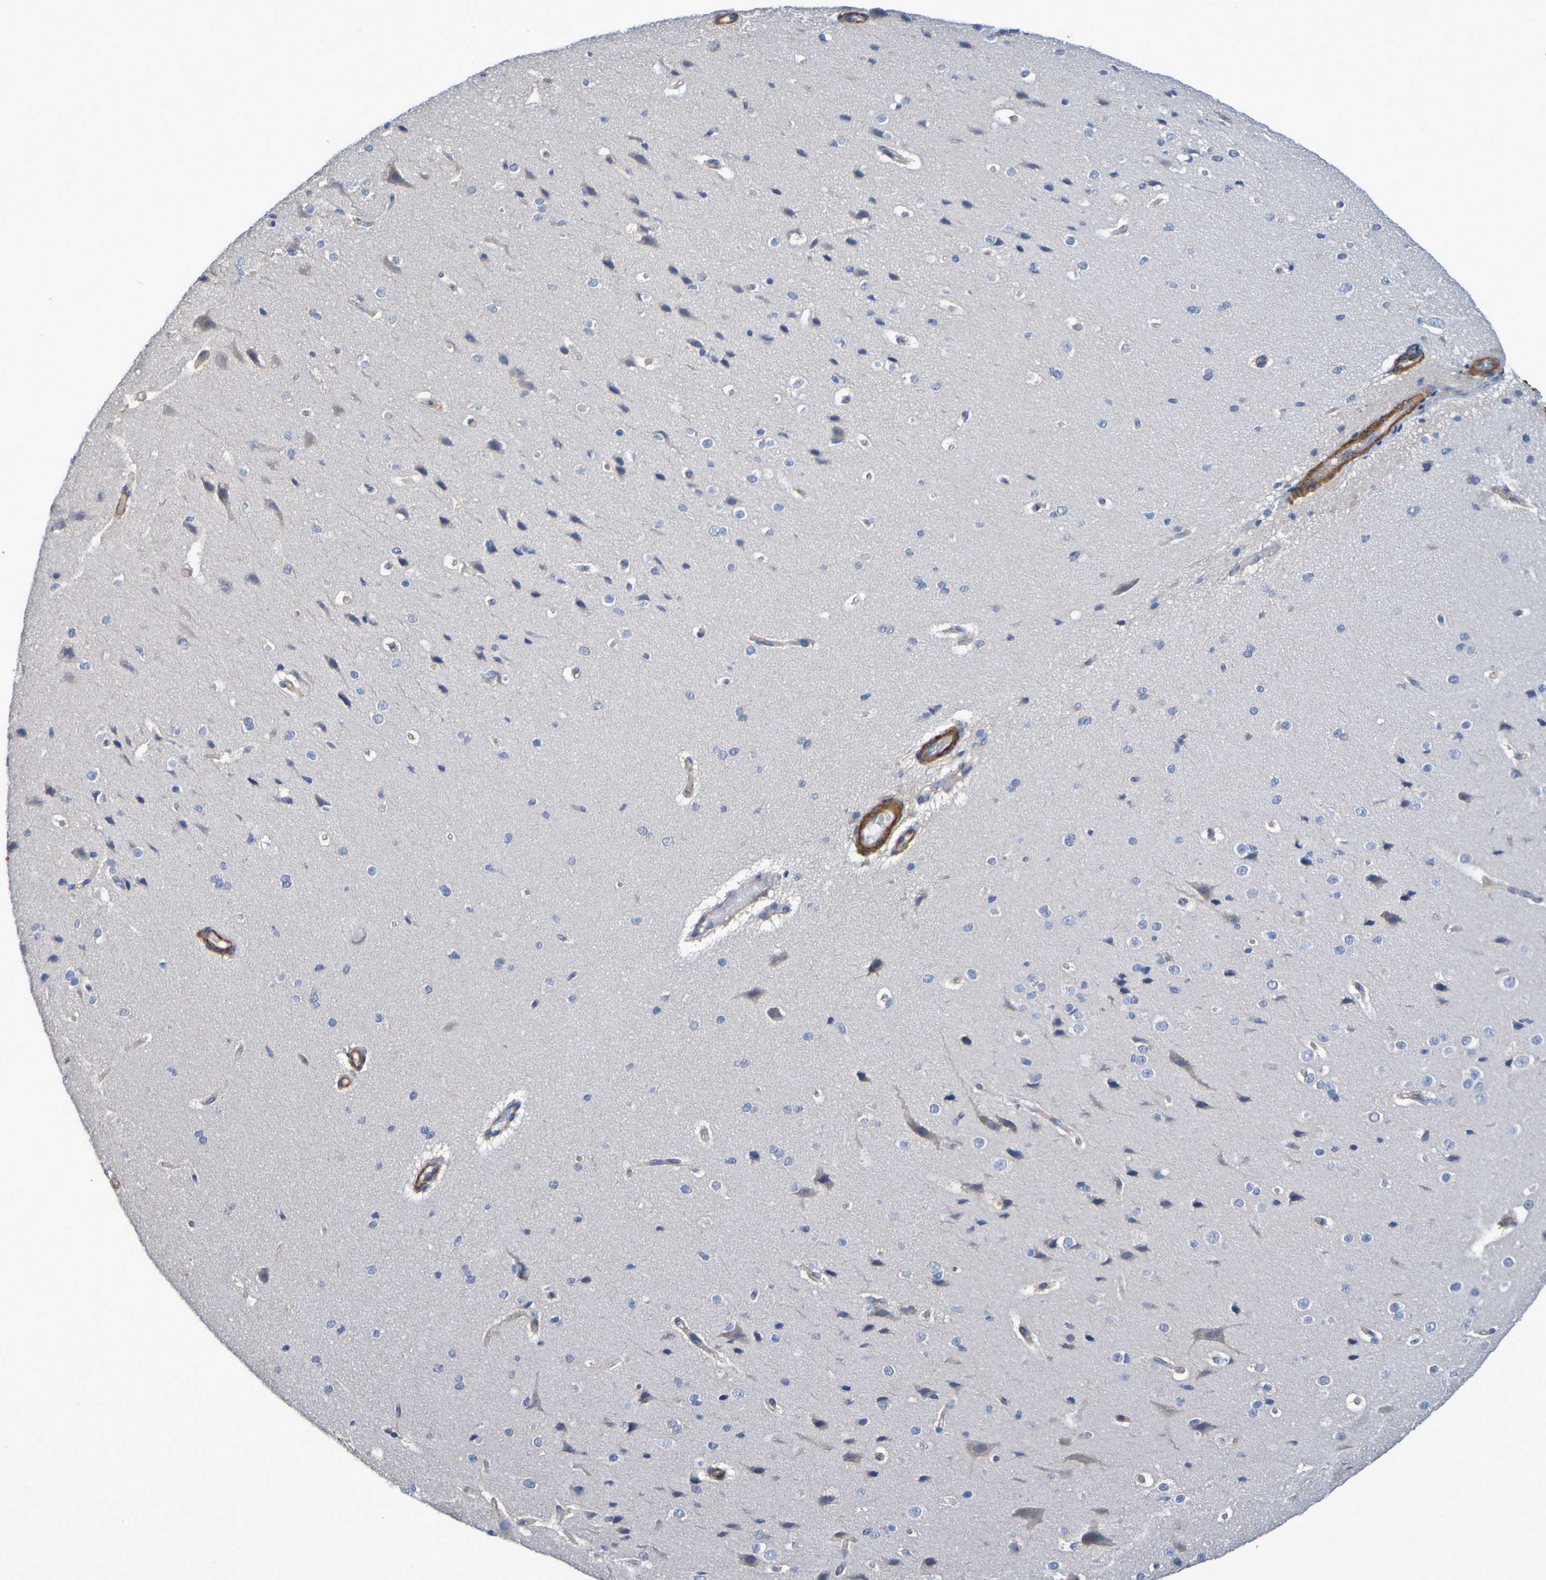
{"staining": {"intensity": "negative", "quantity": "none", "location": "none"}, "tissue": "cerebral cortex", "cell_type": "Endothelial cells", "image_type": "normal", "snomed": [{"axis": "morphology", "description": "Normal tissue, NOS"}, {"axis": "morphology", "description": "Developmental malformation"}, {"axis": "topography", "description": "Cerebral cortex"}], "caption": "IHC photomicrograph of benign cerebral cortex stained for a protein (brown), which demonstrates no positivity in endothelial cells. Nuclei are stained in blue.", "gene": "SRPRB", "patient": {"sex": "female", "age": 30}}